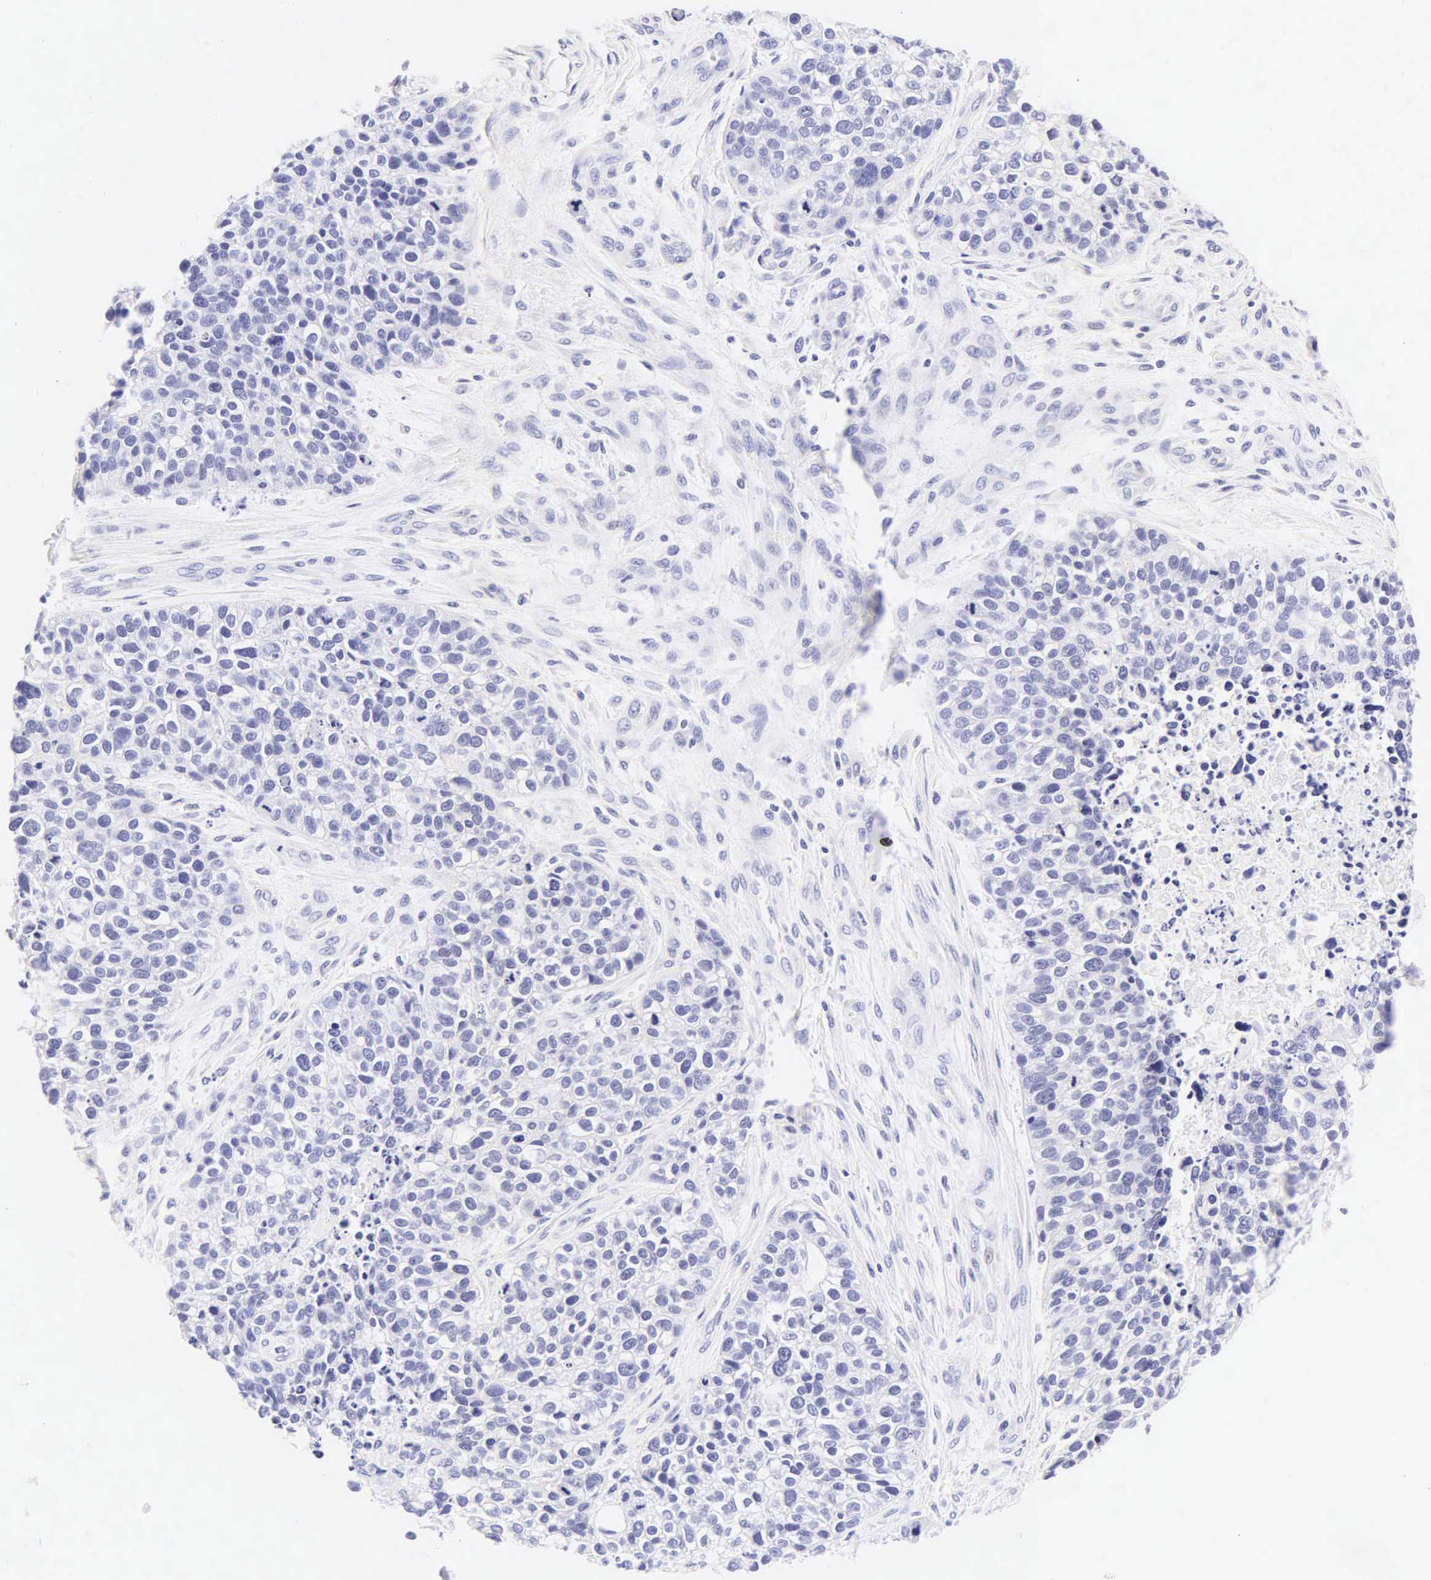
{"staining": {"intensity": "negative", "quantity": "none", "location": "none"}, "tissue": "lung cancer", "cell_type": "Tumor cells", "image_type": "cancer", "snomed": [{"axis": "morphology", "description": "Squamous cell carcinoma, NOS"}, {"axis": "topography", "description": "Lymph node"}, {"axis": "topography", "description": "Lung"}], "caption": "Lung squamous cell carcinoma stained for a protein using IHC shows no positivity tumor cells.", "gene": "CALD1", "patient": {"sex": "male", "age": 74}}